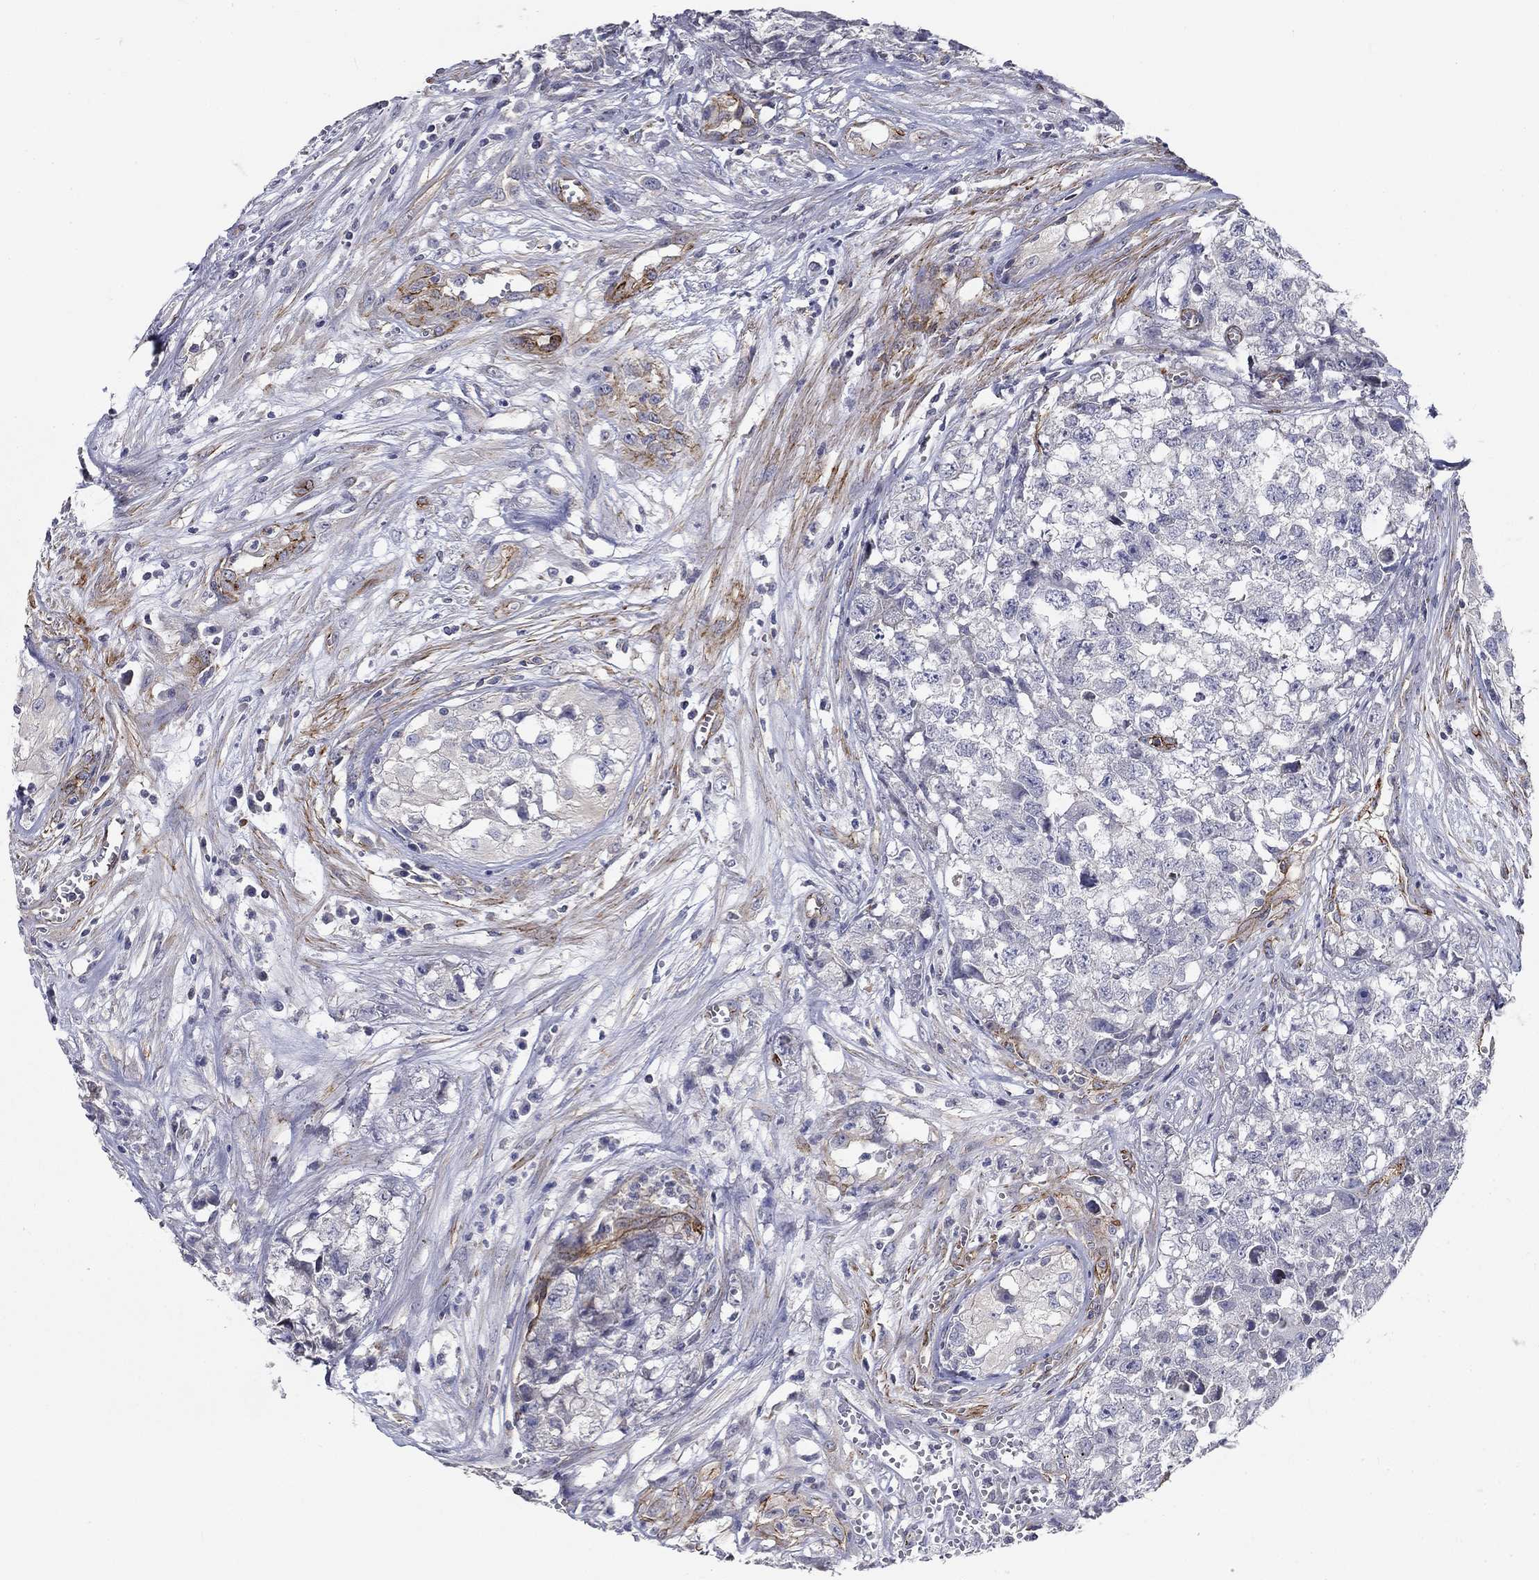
{"staining": {"intensity": "negative", "quantity": "none", "location": "none"}, "tissue": "testis cancer", "cell_type": "Tumor cells", "image_type": "cancer", "snomed": [{"axis": "morphology", "description": "Seminoma, NOS"}, {"axis": "morphology", "description": "Carcinoma, Embryonal, NOS"}, {"axis": "topography", "description": "Testis"}], "caption": "Testis cancer was stained to show a protein in brown. There is no significant staining in tumor cells.", "gene": "SYNC", "patient": {"sex": "male", "age": 22}}